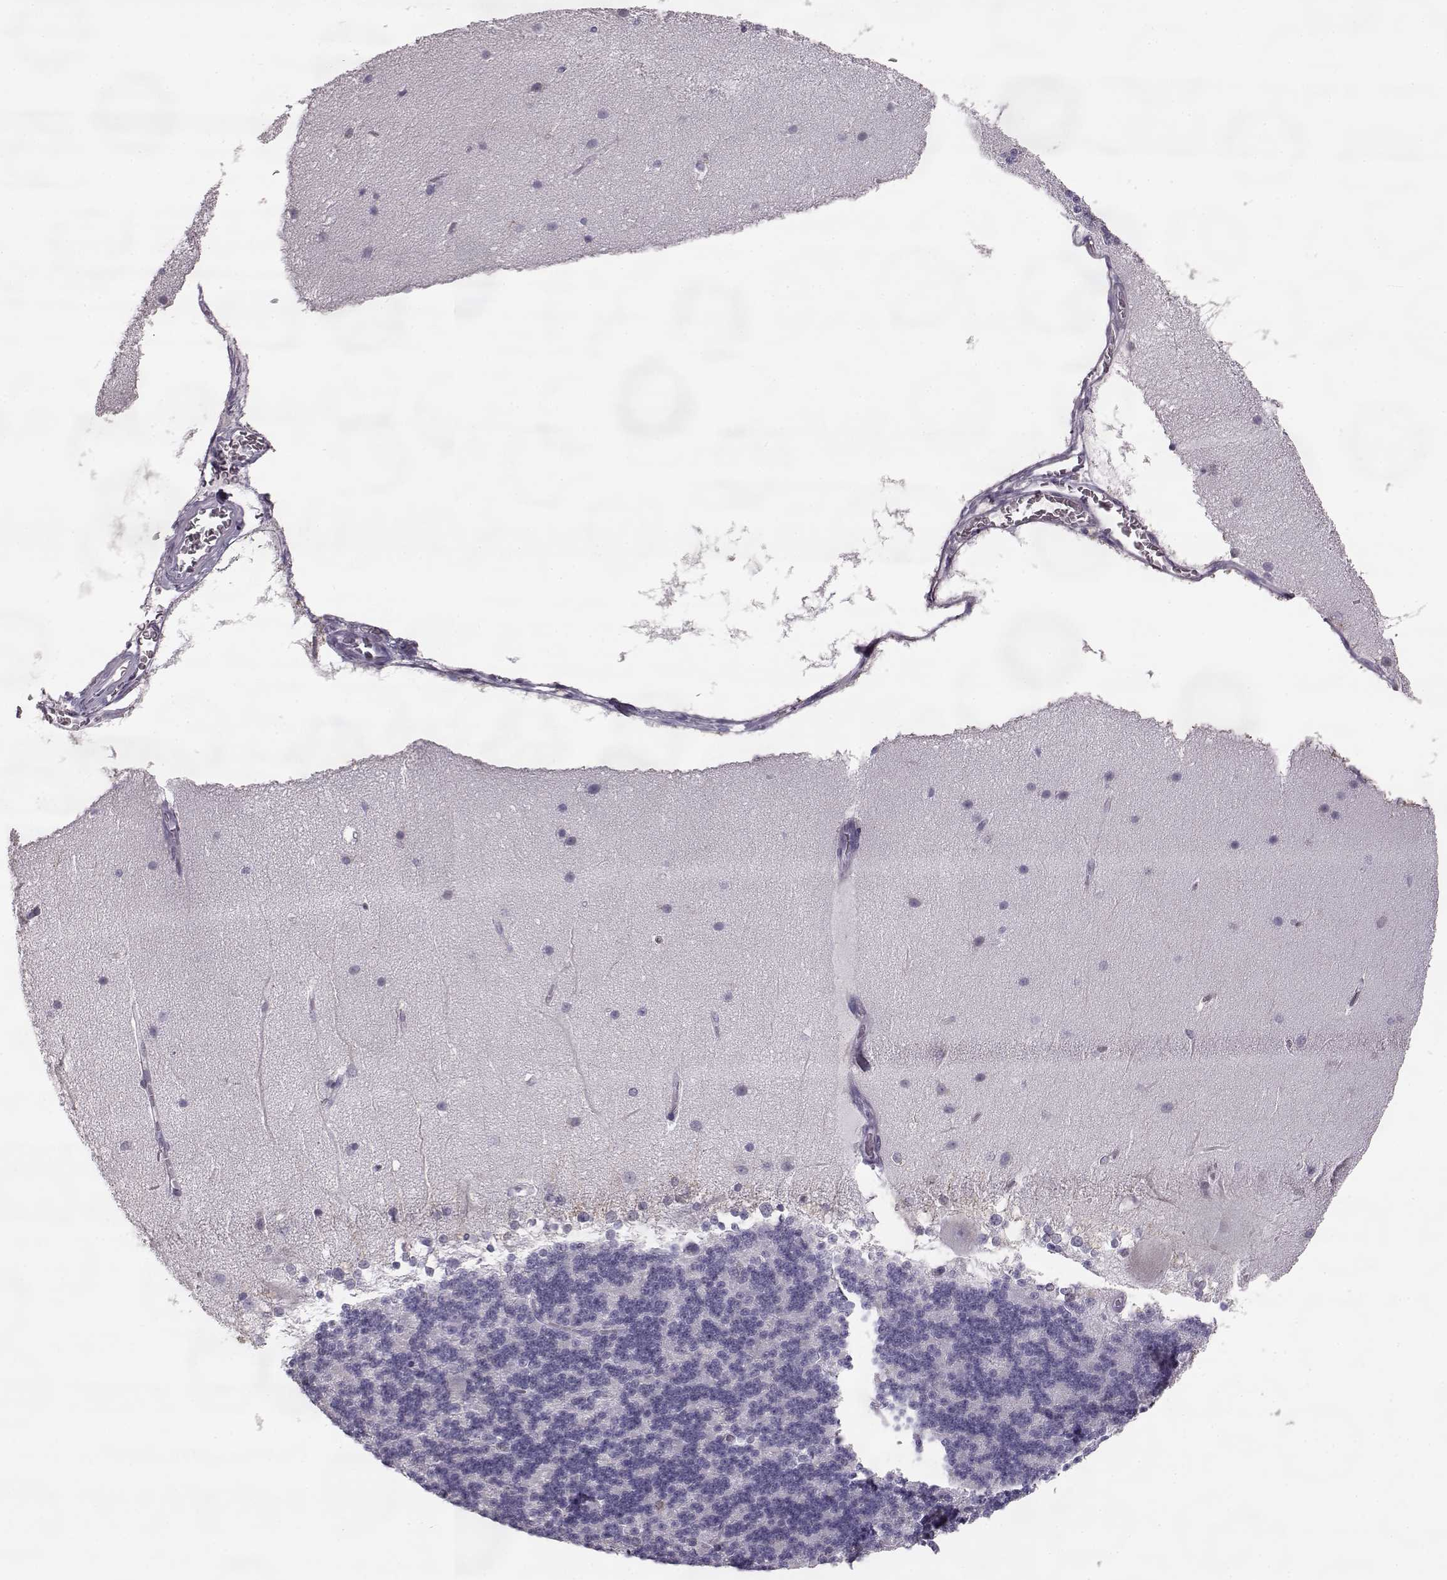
{"staining": {"intensity": "negative", "quantity": "none", "location": "none"}, "tissue": "cerebellum", "cell_type": "Cells in granular layer", "image_type": "normal", "snomed": [{"axis": "morphology", "description": "Normal tissue, NOS"}, {"axis": "topography", "description": "Cerebellum"}], "caption": "High power microscopy photomicrograph of an IHC photomicrograph of unremarkable cerebellum, revealing no significant staining in cells in granular layer.", "gene": "ELOVL5", "patient": {"sex": "female", "age": 19}}